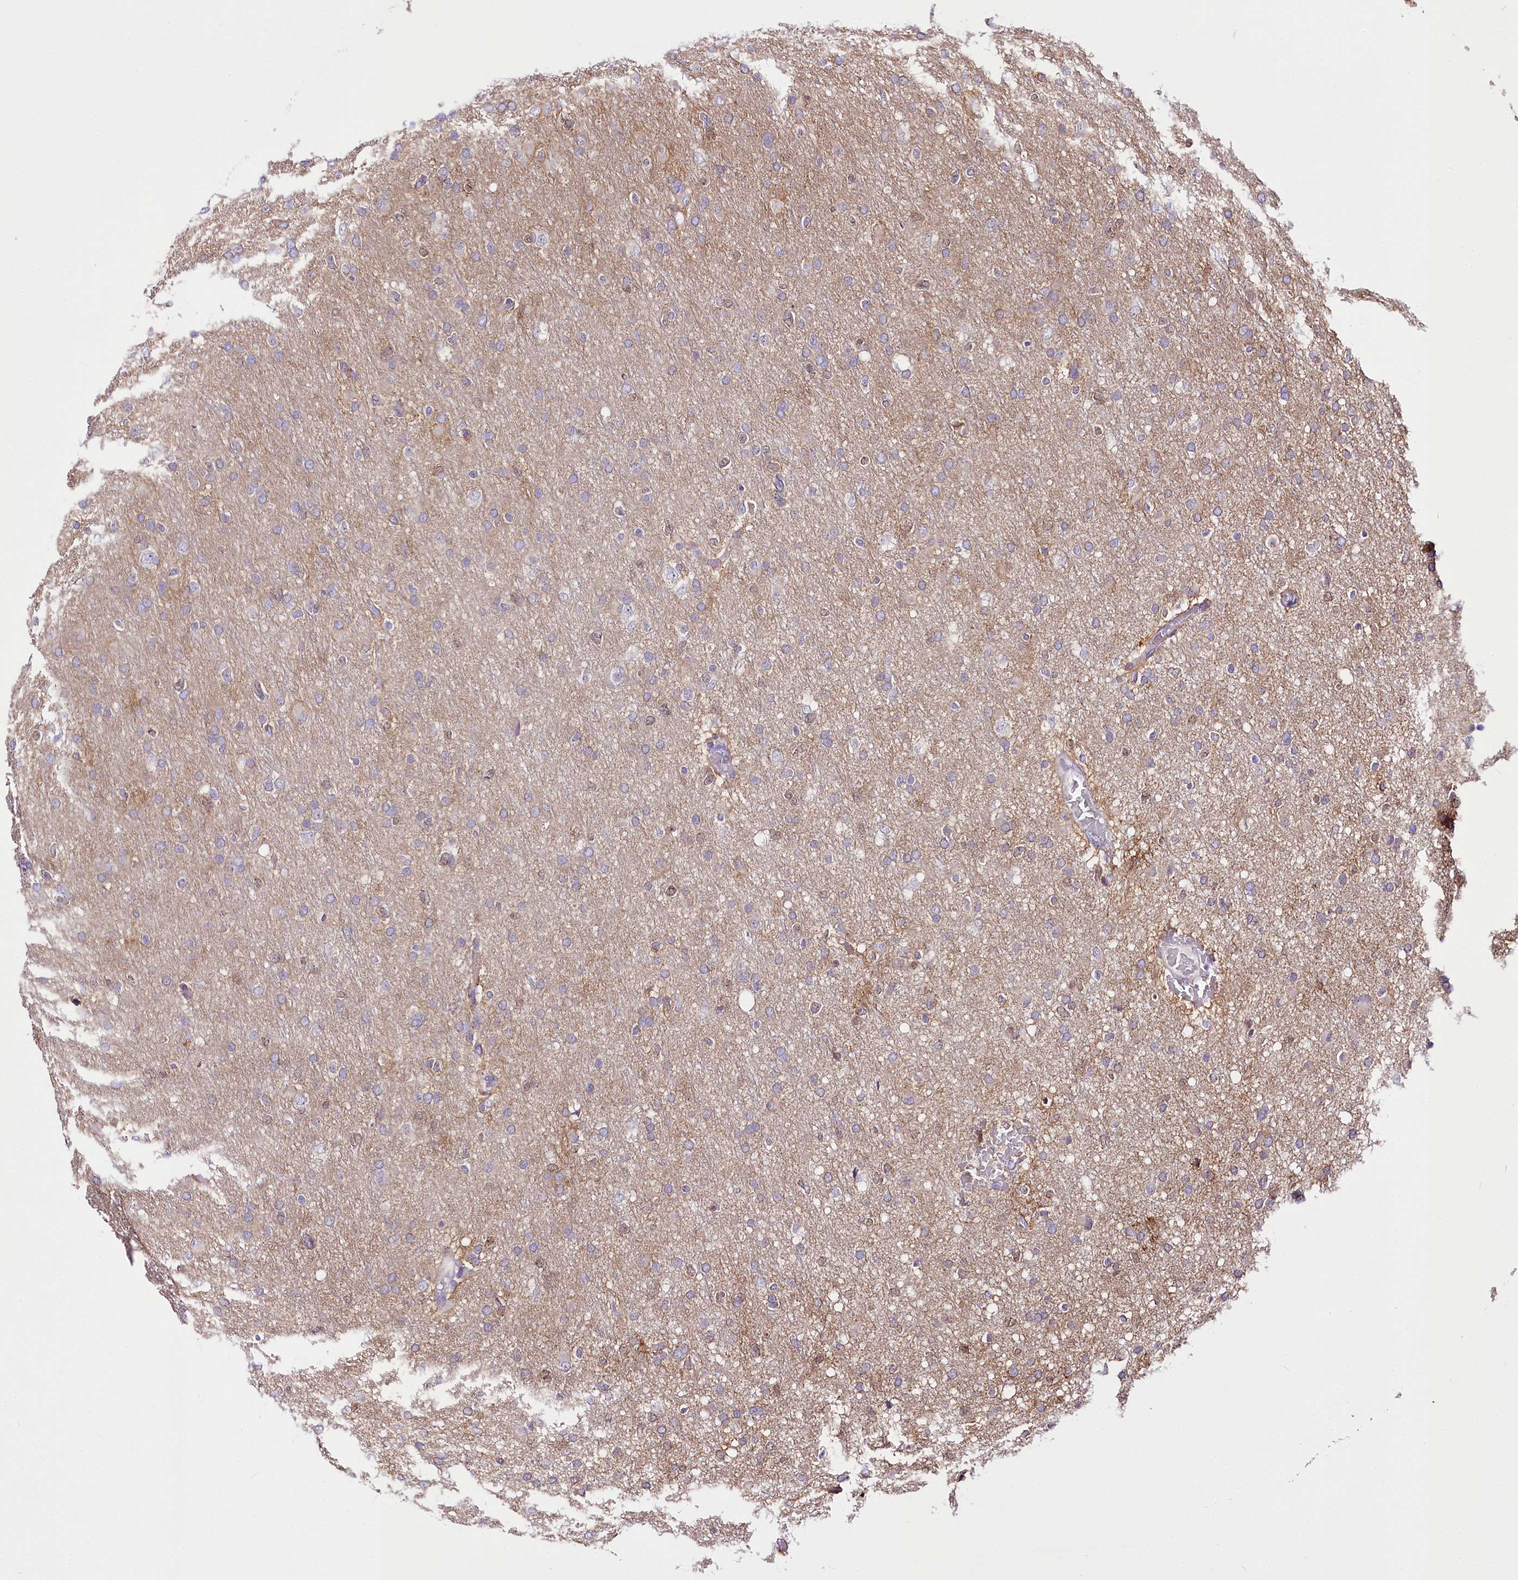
{"staining": {"intensity": "negative", "quantity": "none", "location": "none"}, "tissue": "glioma", "cell_type": "Tumor cells", "image_type": "cancer", "snomed": [{"axis": "morphology", "description": "Glioma, malignant, High grade"}, {"axis": "topography", "description": "Cerebral cortex"}], "caption": "Histopathology image shows no significant protein positivity in tumor cells of glioma.", "gene": "ZNF226", "patient": {"sex": "female", "age": 36}}